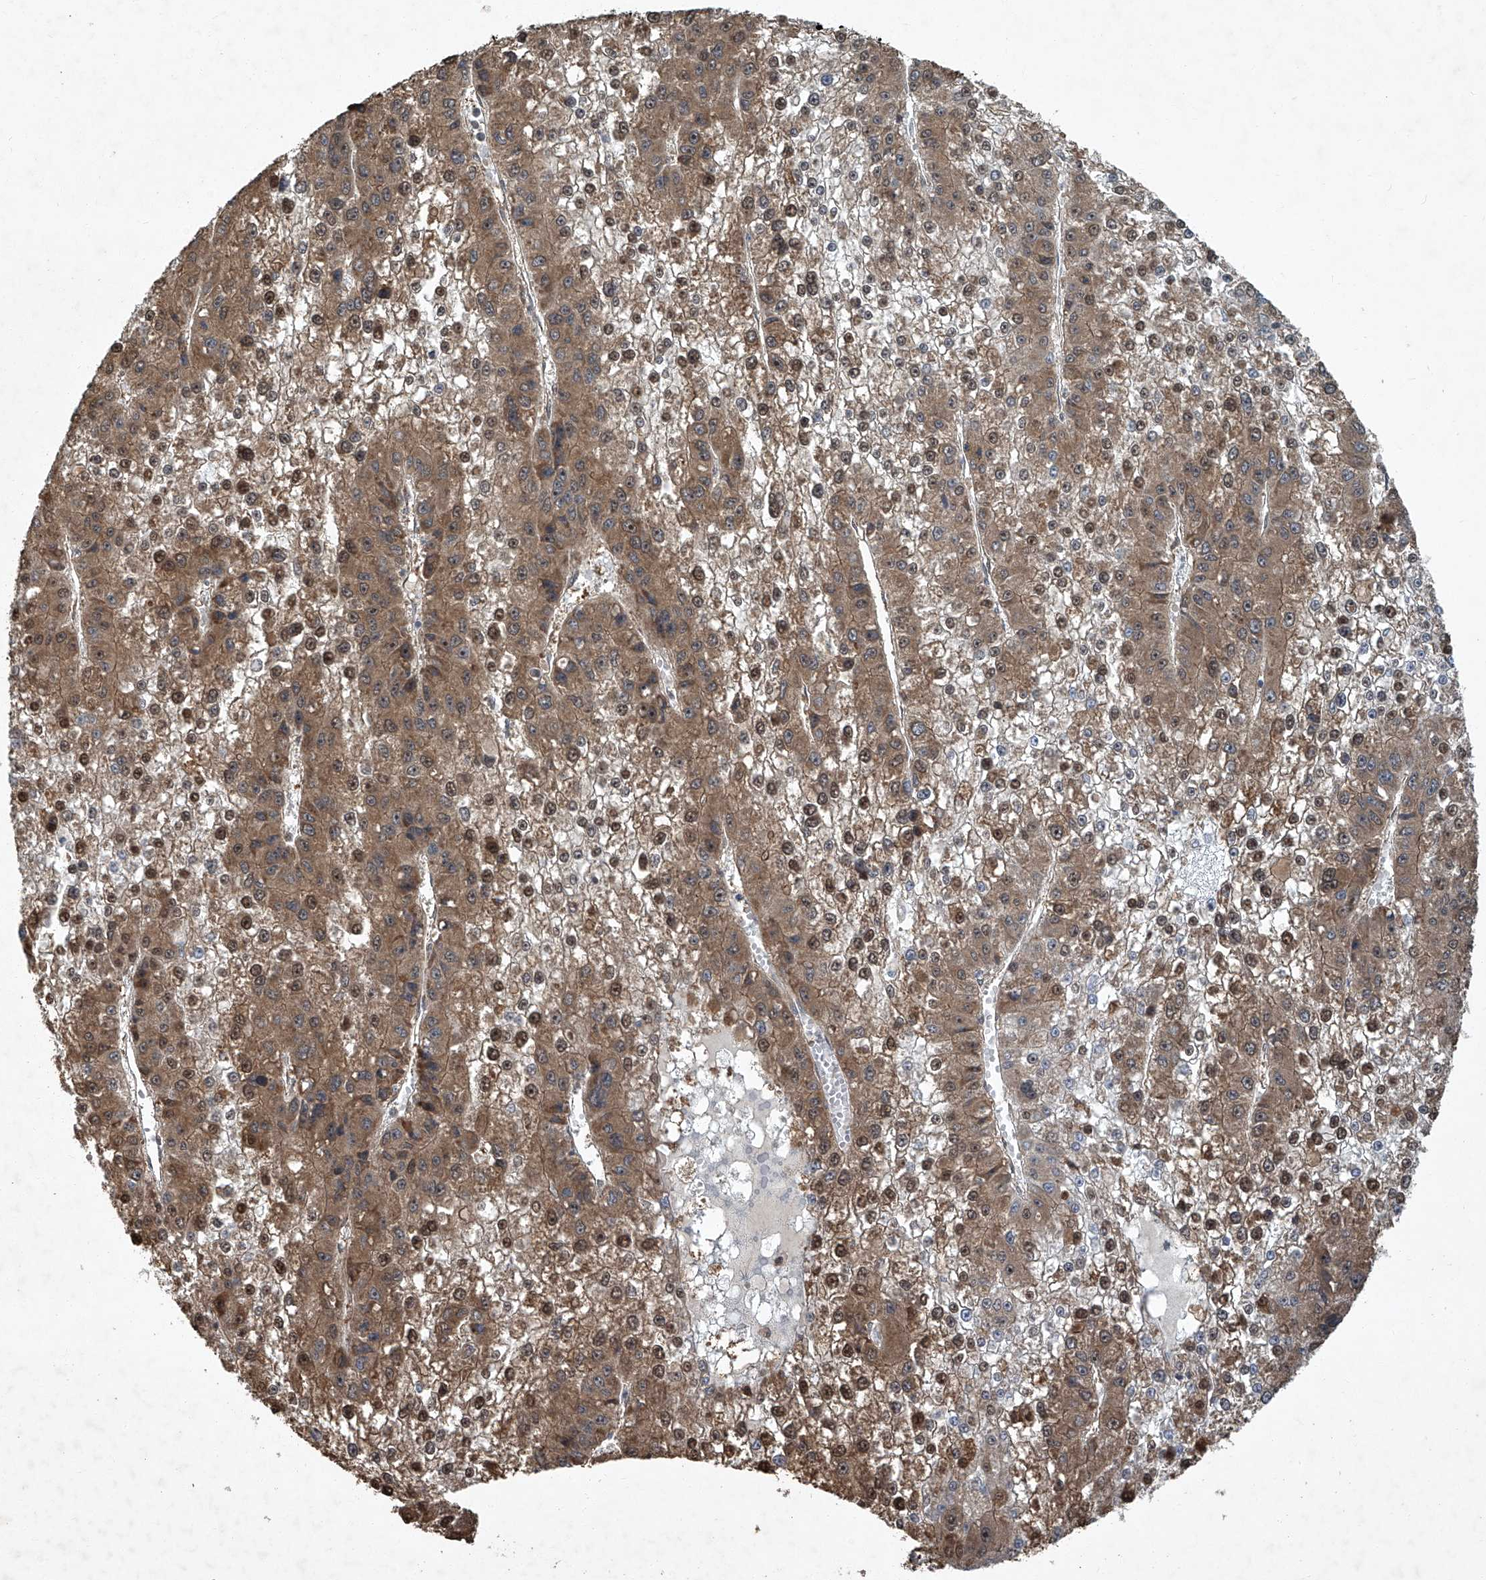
{"staining": {"intensity": "moderate", "quantity": ">75%", "location": "cytoplasmic/membranous,nuclear"}, "tissue": "liver cancer", "cell_type": "Tumor cells", "image_type": "cancer", "snomed": [{"axis": "morphology", "description": "Carcinoma, Hepatocellular, NOS"}, {"axis": "topography", "description": "Liver"}], "caption": "This micrograph displays IHC staining of liver cancer (hepatocellular carcinoma), with medium moderate cytoplasmic/membranous and nuclear staining in about >75% of tumor cells.", "gene": "GPR132", "patient": {"sex": "female", "age": 73}}